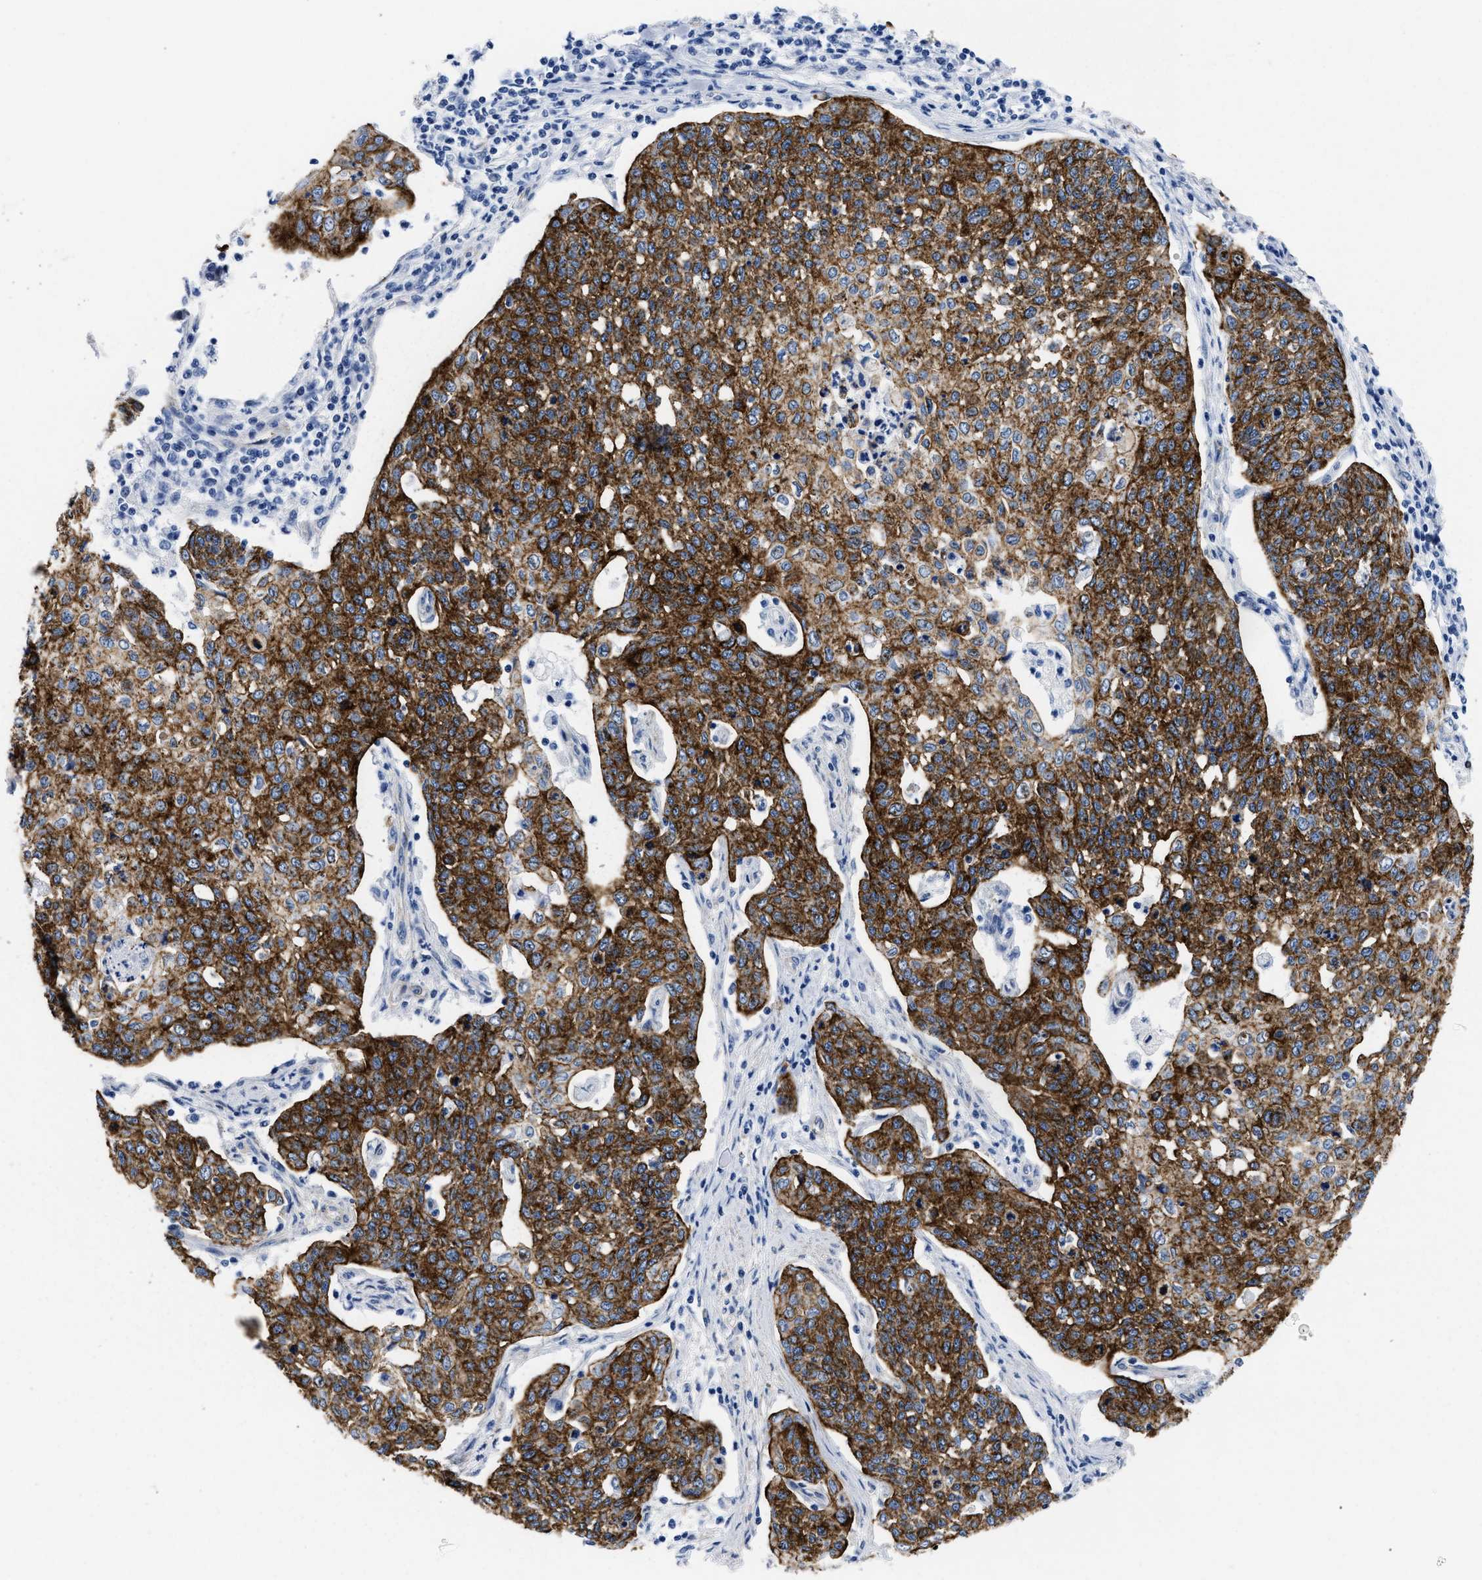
{"staining": {"intensity": "strong", "quantity": ">75%", "location": "cytoplasmic/membranous"}, "tissue": "cervical cancer", "cell_type": "Tumor cells", "image_type": "cancer", "snomed": [{"axis": "morphology", "description": "Squamous cell carcinoma, NOS"}, {"axis": "topography", "description": "Cervix"}], "caption": "A high amount of strong cytoplasmic/membranous positivity is appreciated in about >75% of tumor cells in squamous cell carcinoma (cervical) tissue.", "gene": "TRIM29", "patient": {"sex": "female", "age": 34}}